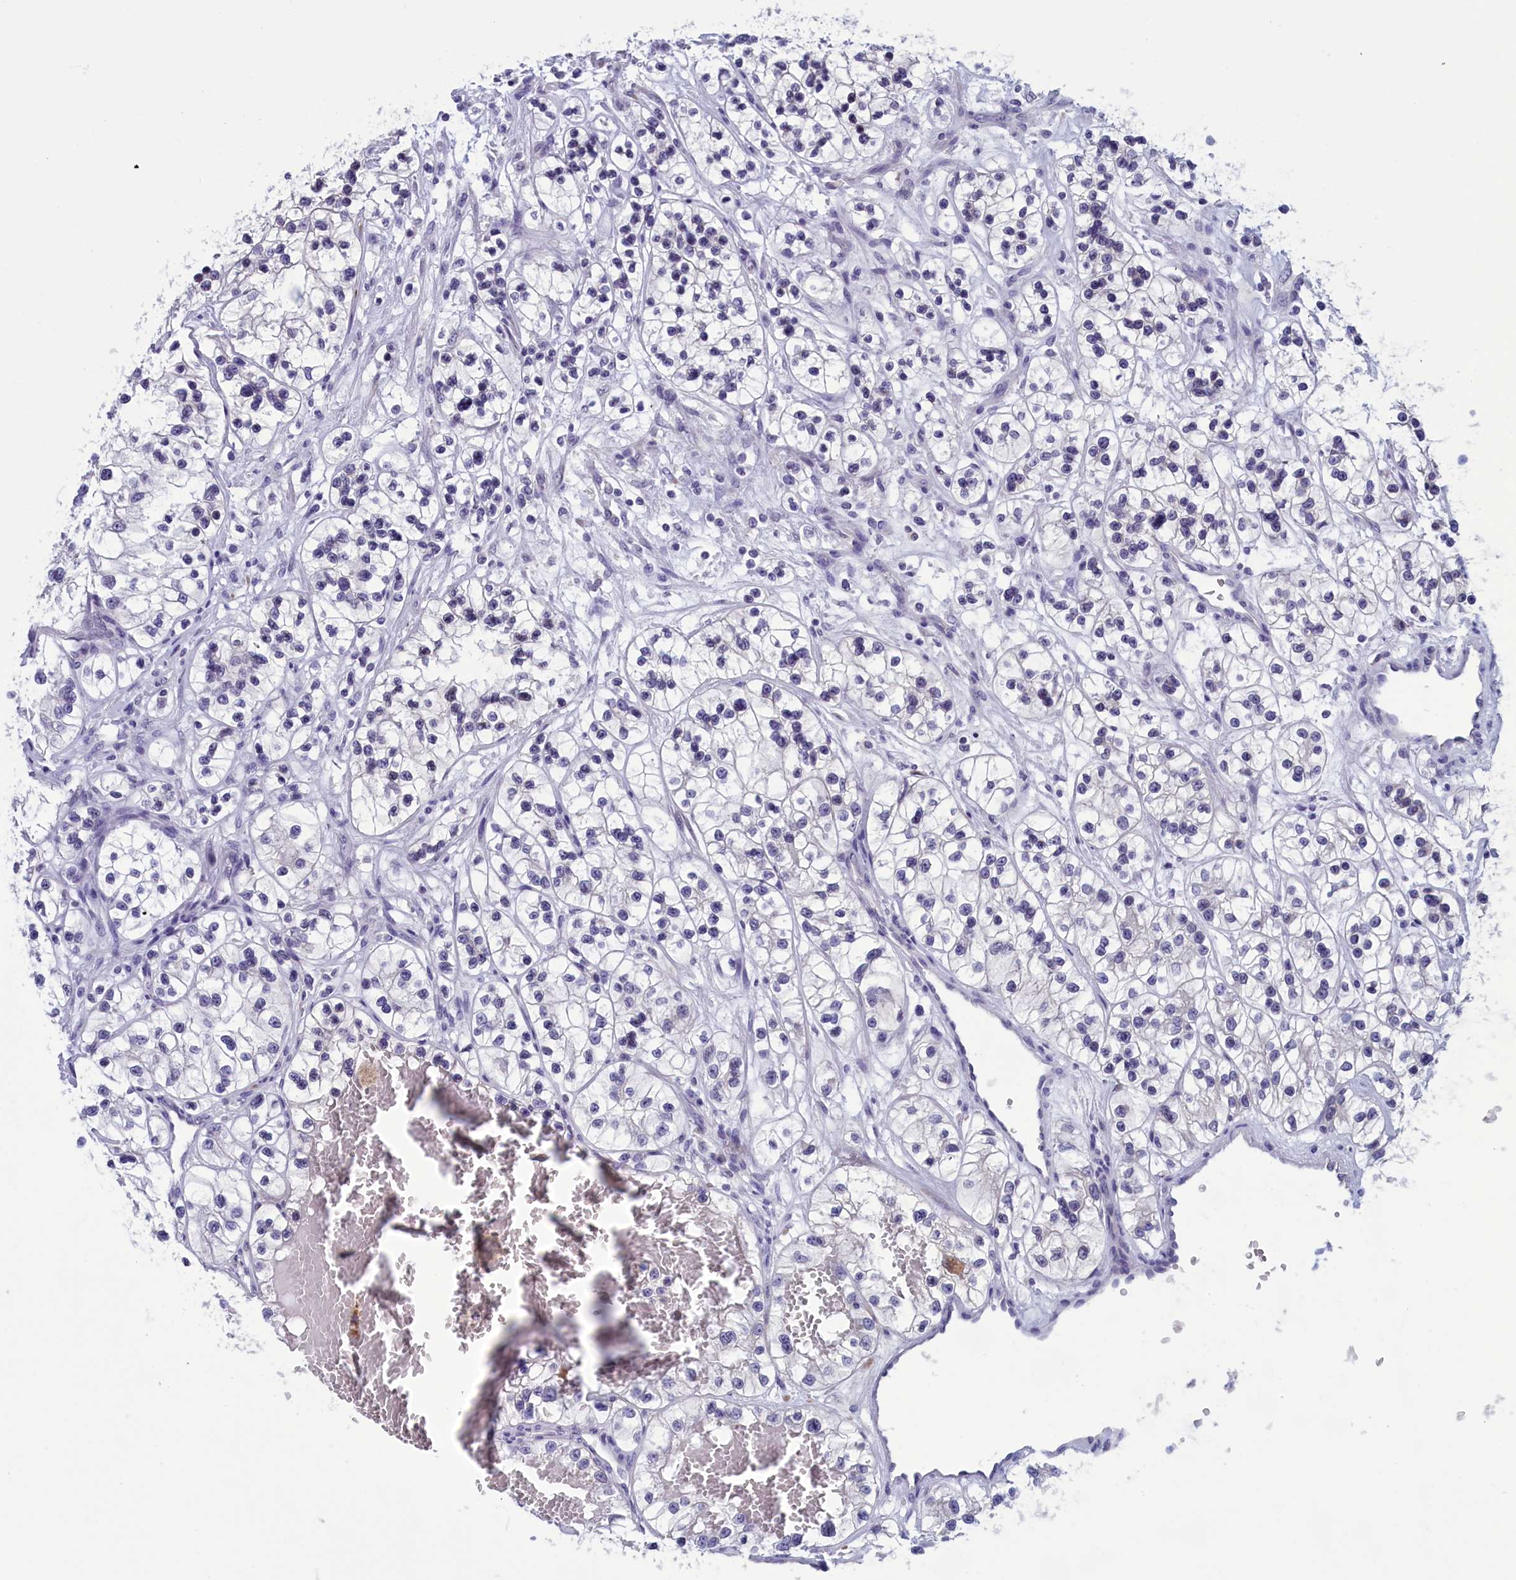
{"staining": {"intensity": "negative", "quantity": "none", "location": "none"}, "tissue": "renal cancer", "cell_type": "Tumor cells", "image_type": "cancer", "snomed": [{"axis": "morphology", "description": "Adenocarcinoma, NOS"}, {"axis": "topography", "description": "Kidney"}], "caption": "Immunohistochemistry (IHC) of human renal cancer (adenocarcinoma) reveals no expression in tumor cells. (Stains: DAB immunohistochemistry with hematoxylin counter stain, Microscopy: brightfield microscopy at high magnification).", "gene": "PARS2", "patient": {"sex": "female", "age": 57}}